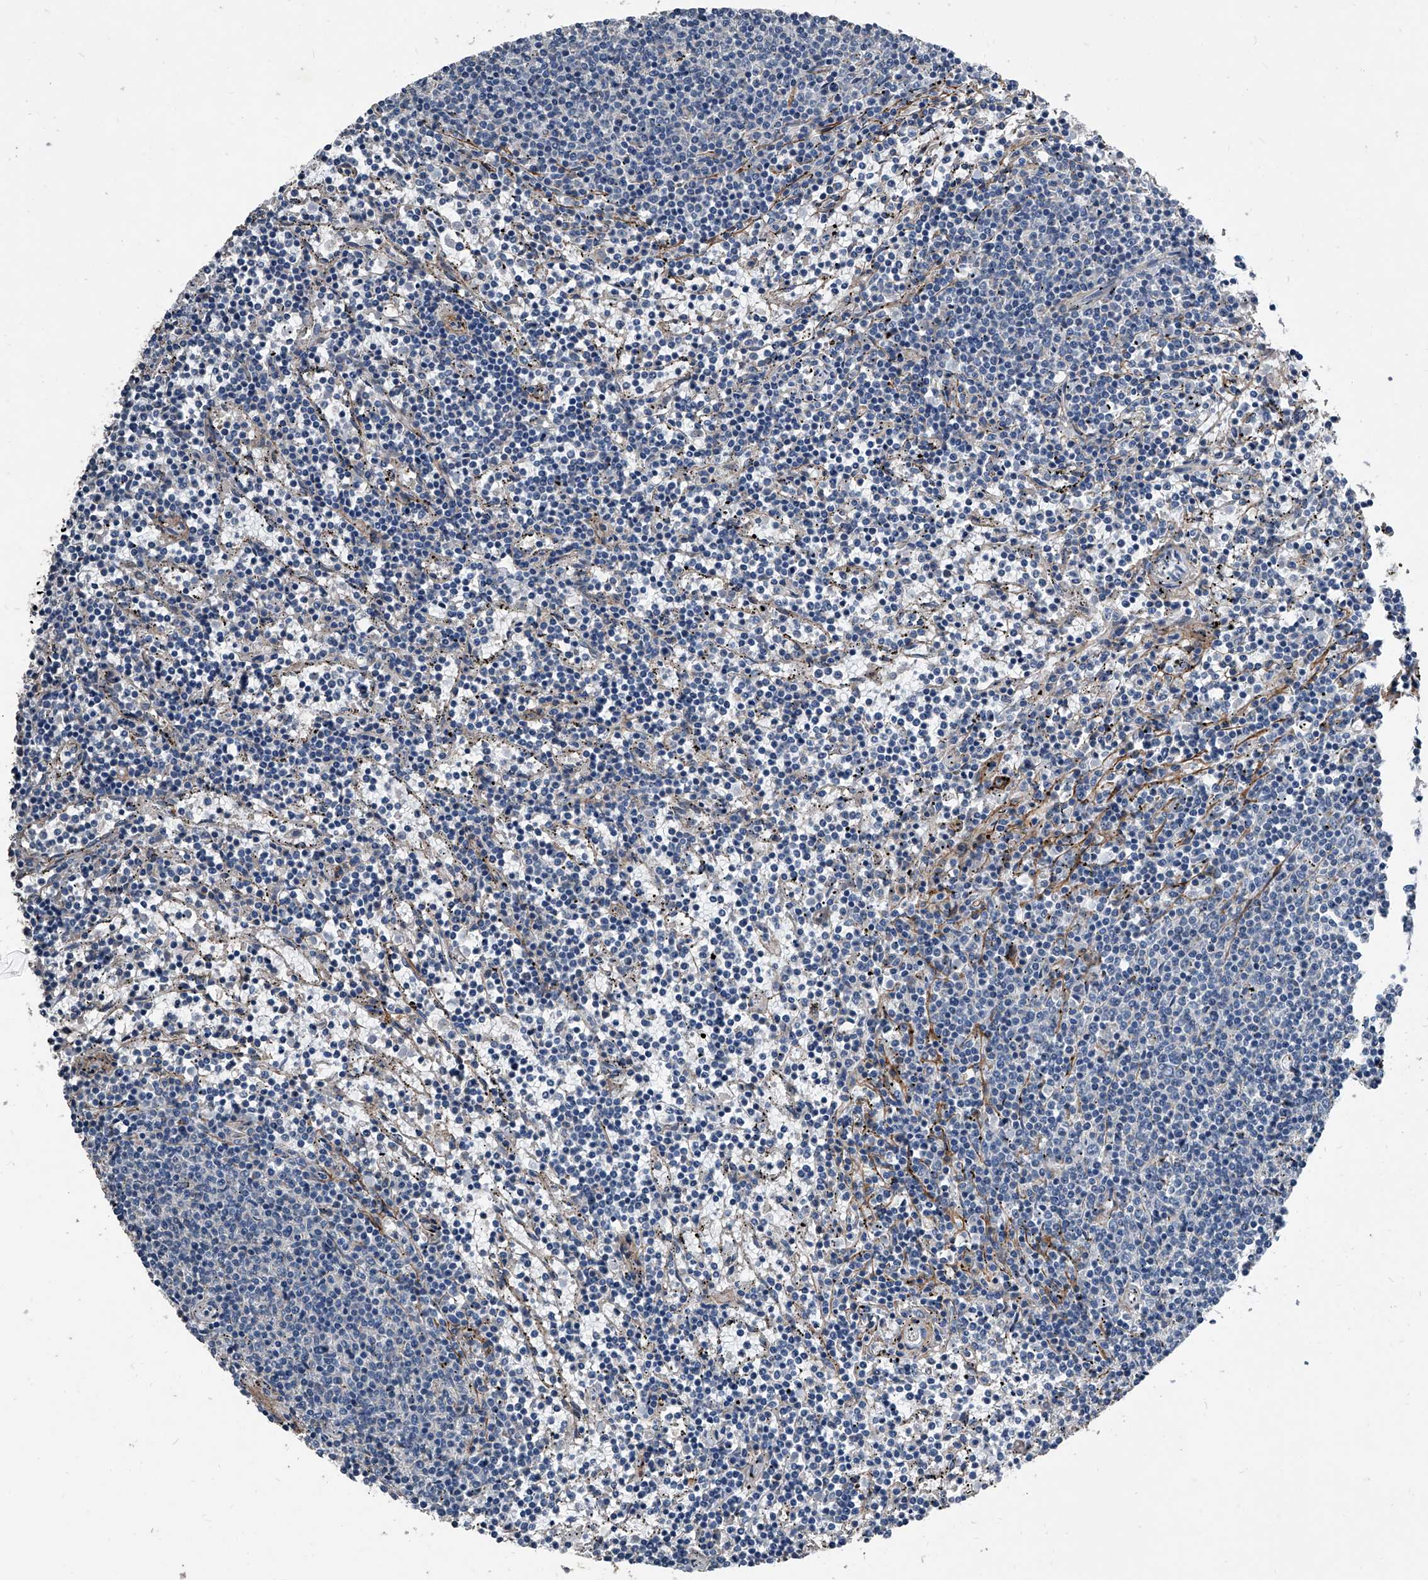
{"staining": {"intensity": "negative", "quantity": "none", "location": "none"}, "tissue": "lymphoma", "cell_type": "Tumor cells", "image_type": "cancer", "snomed": [{"axis": "morphology", "description": "Malignant lymphoma, non-Hodgkin's type, Low grade"}, {"axis": "topography", "description": "Spleen"}], "caption": "A high-resolution photomicrograph shows immunohistochemistry staining of low-grade malignant lymphoma, non-Hodgkin's type, which exhibits no significant staining in tumor cells.", "gene": "PHACTR1", "patient": {"sex": "female", "age": 50}}